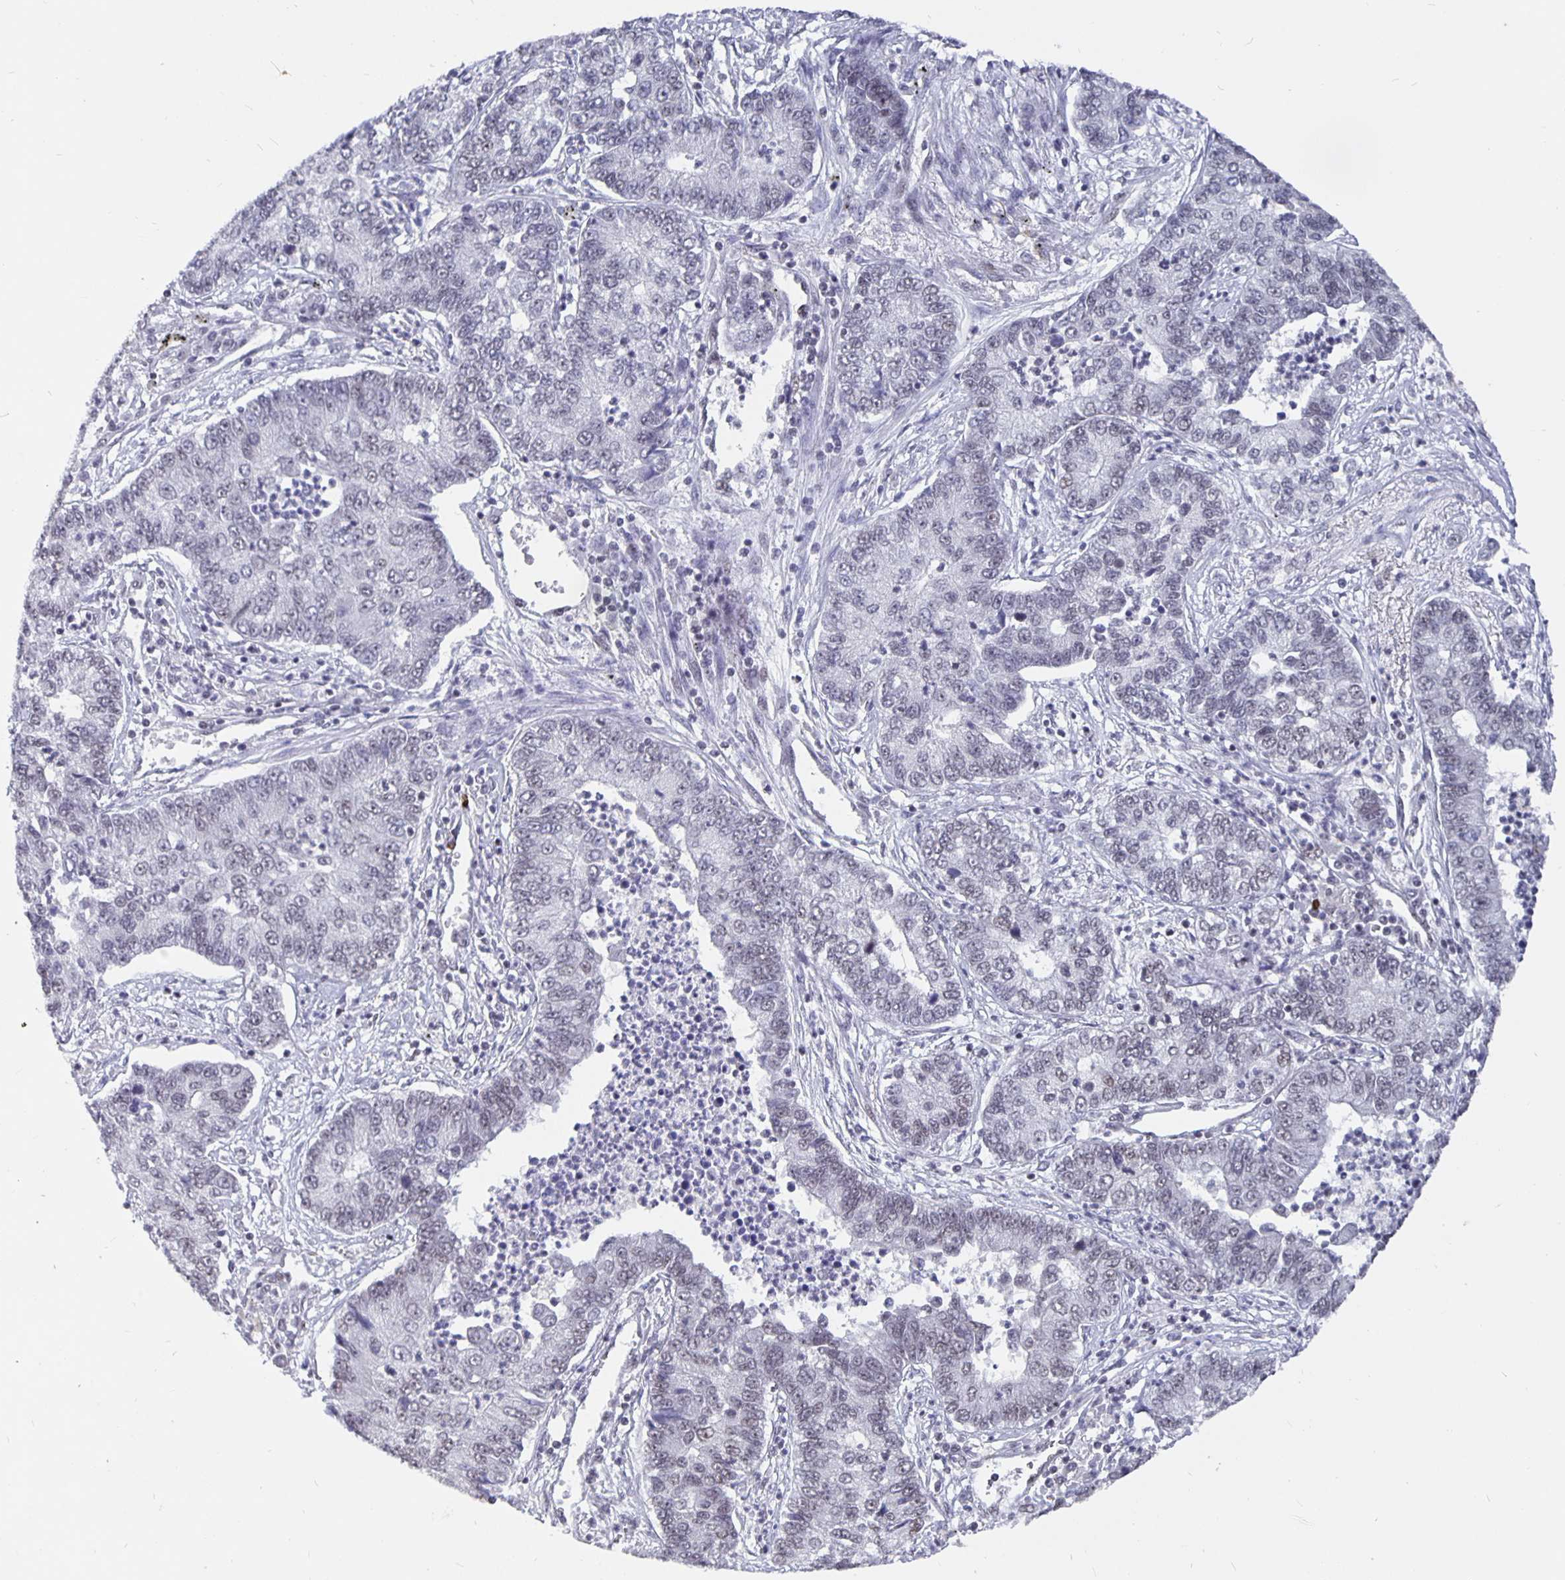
{"staining": {"intensity": "negative", "quantity": "none", "location": "none"}, "tissue": "lung cancer", "cell_type": "Tumor cells", "image_type": "cancer", "snomed": [{"axis": "morphology", "description": "Adenocarcinoma, NOS"}, {"axis": "topography", "description": "Lung"}], "caption": "DAB (3,3'-diaminobenzidine) immunohistochemical staining of adenocarcinoma (lung) shows no significant positivity in tumor cells.", "gene": "PBX2", "patient": {"sex": "female", "age": 57}}